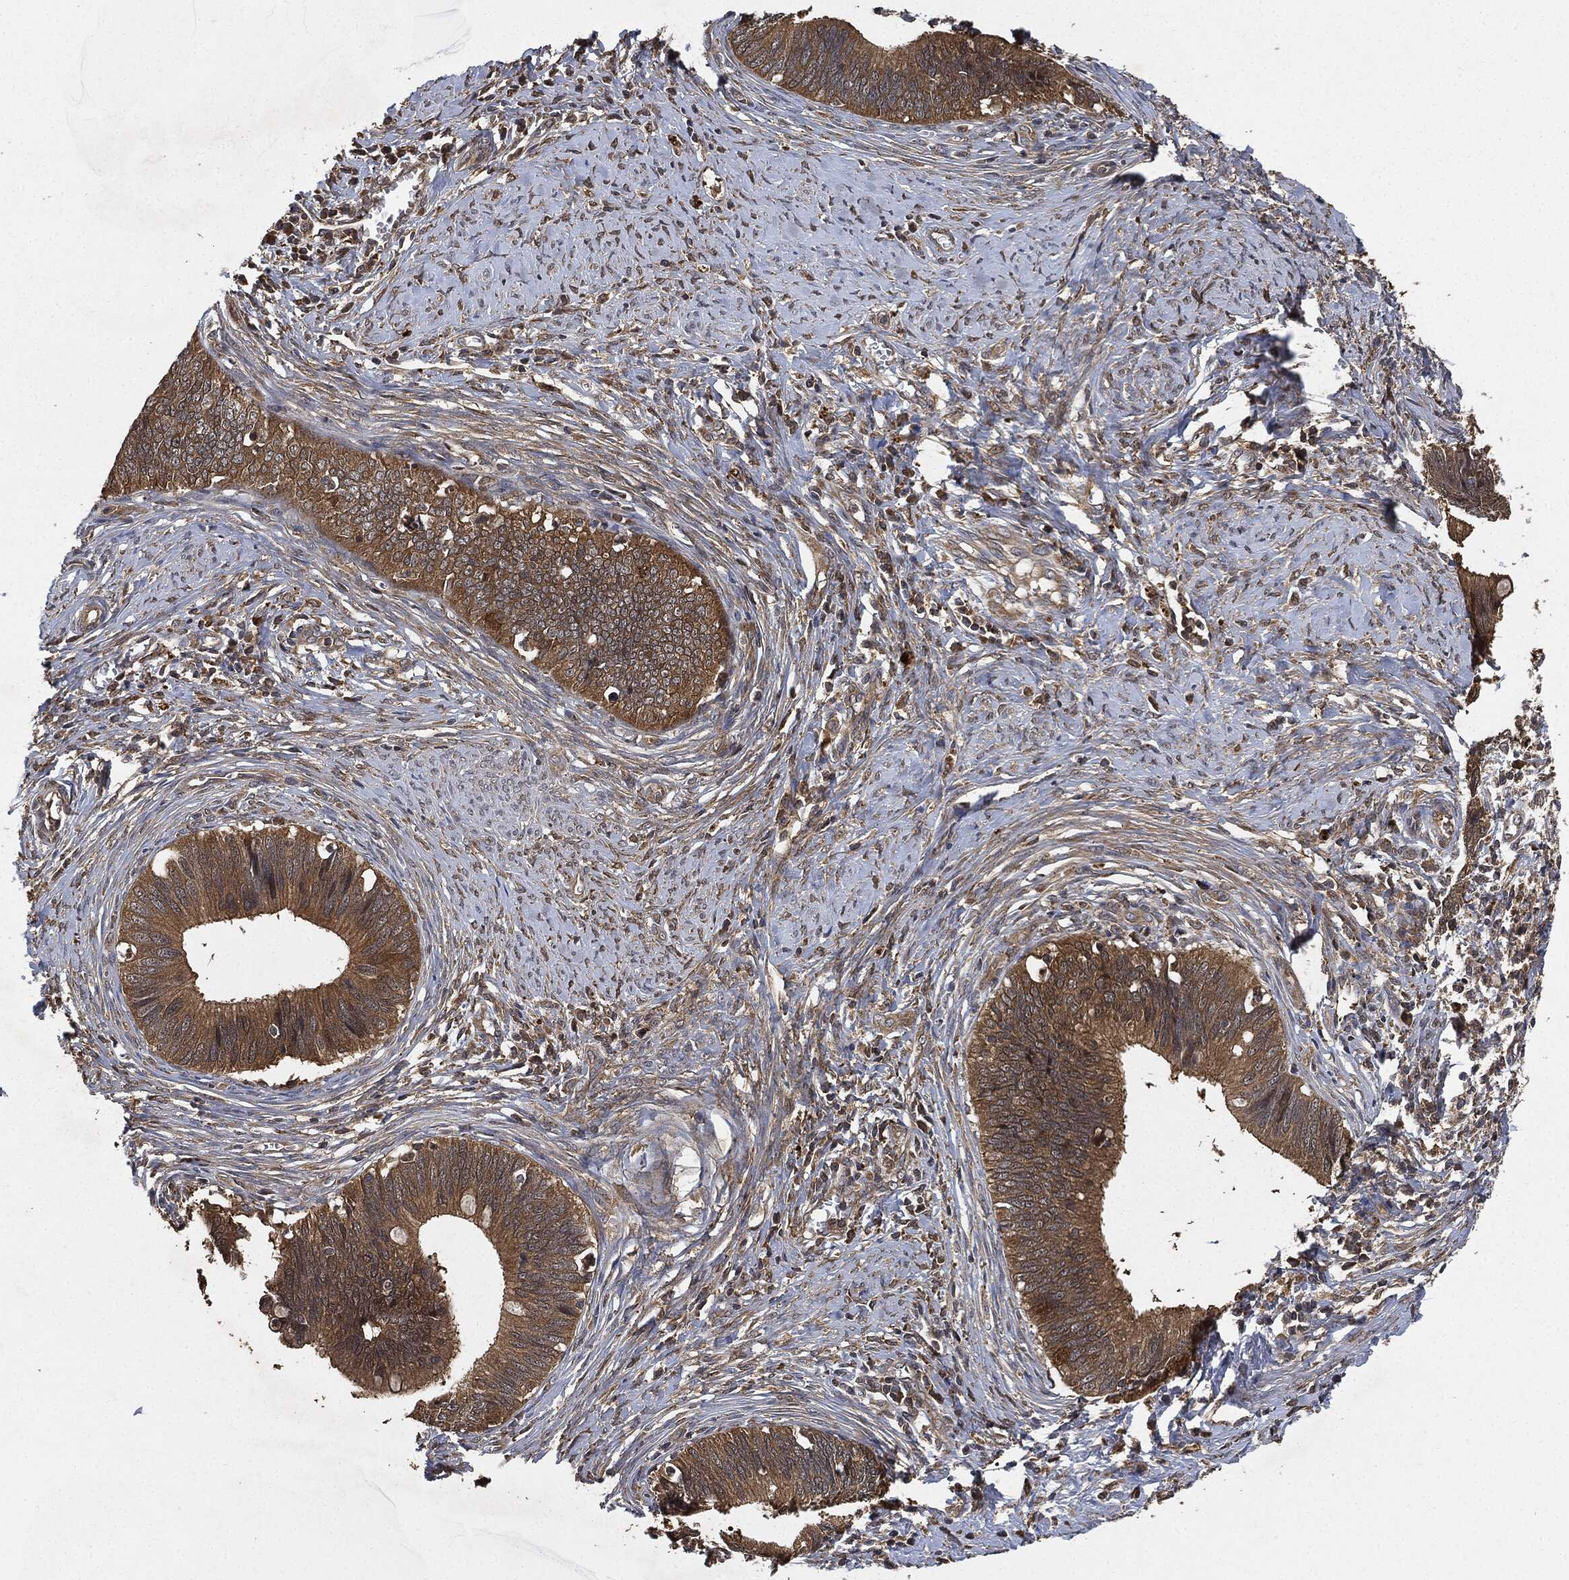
{"staining": {"intensity": "moderate", "quantity": ">75%", "location": "cytoplasmic/membranous"}, "tissue": "cervical cancer", "cell_type": "Tumor cells", "image_type": "cancer", "snomed": [{"axis": "morphology", "description": "Adenocarcinoma, NOS"}, {"axis": "topography", "description": "Cervix"}], "caption": "Approximately >75% of tumor cells in adenocarcinoma (cervical) reveal moderate cytoplasmic/membranous protein staining as visualized by brown immunohistochemical staining.", "gene": "BRAF", "patient": {"sex": "female", "age": 42}}